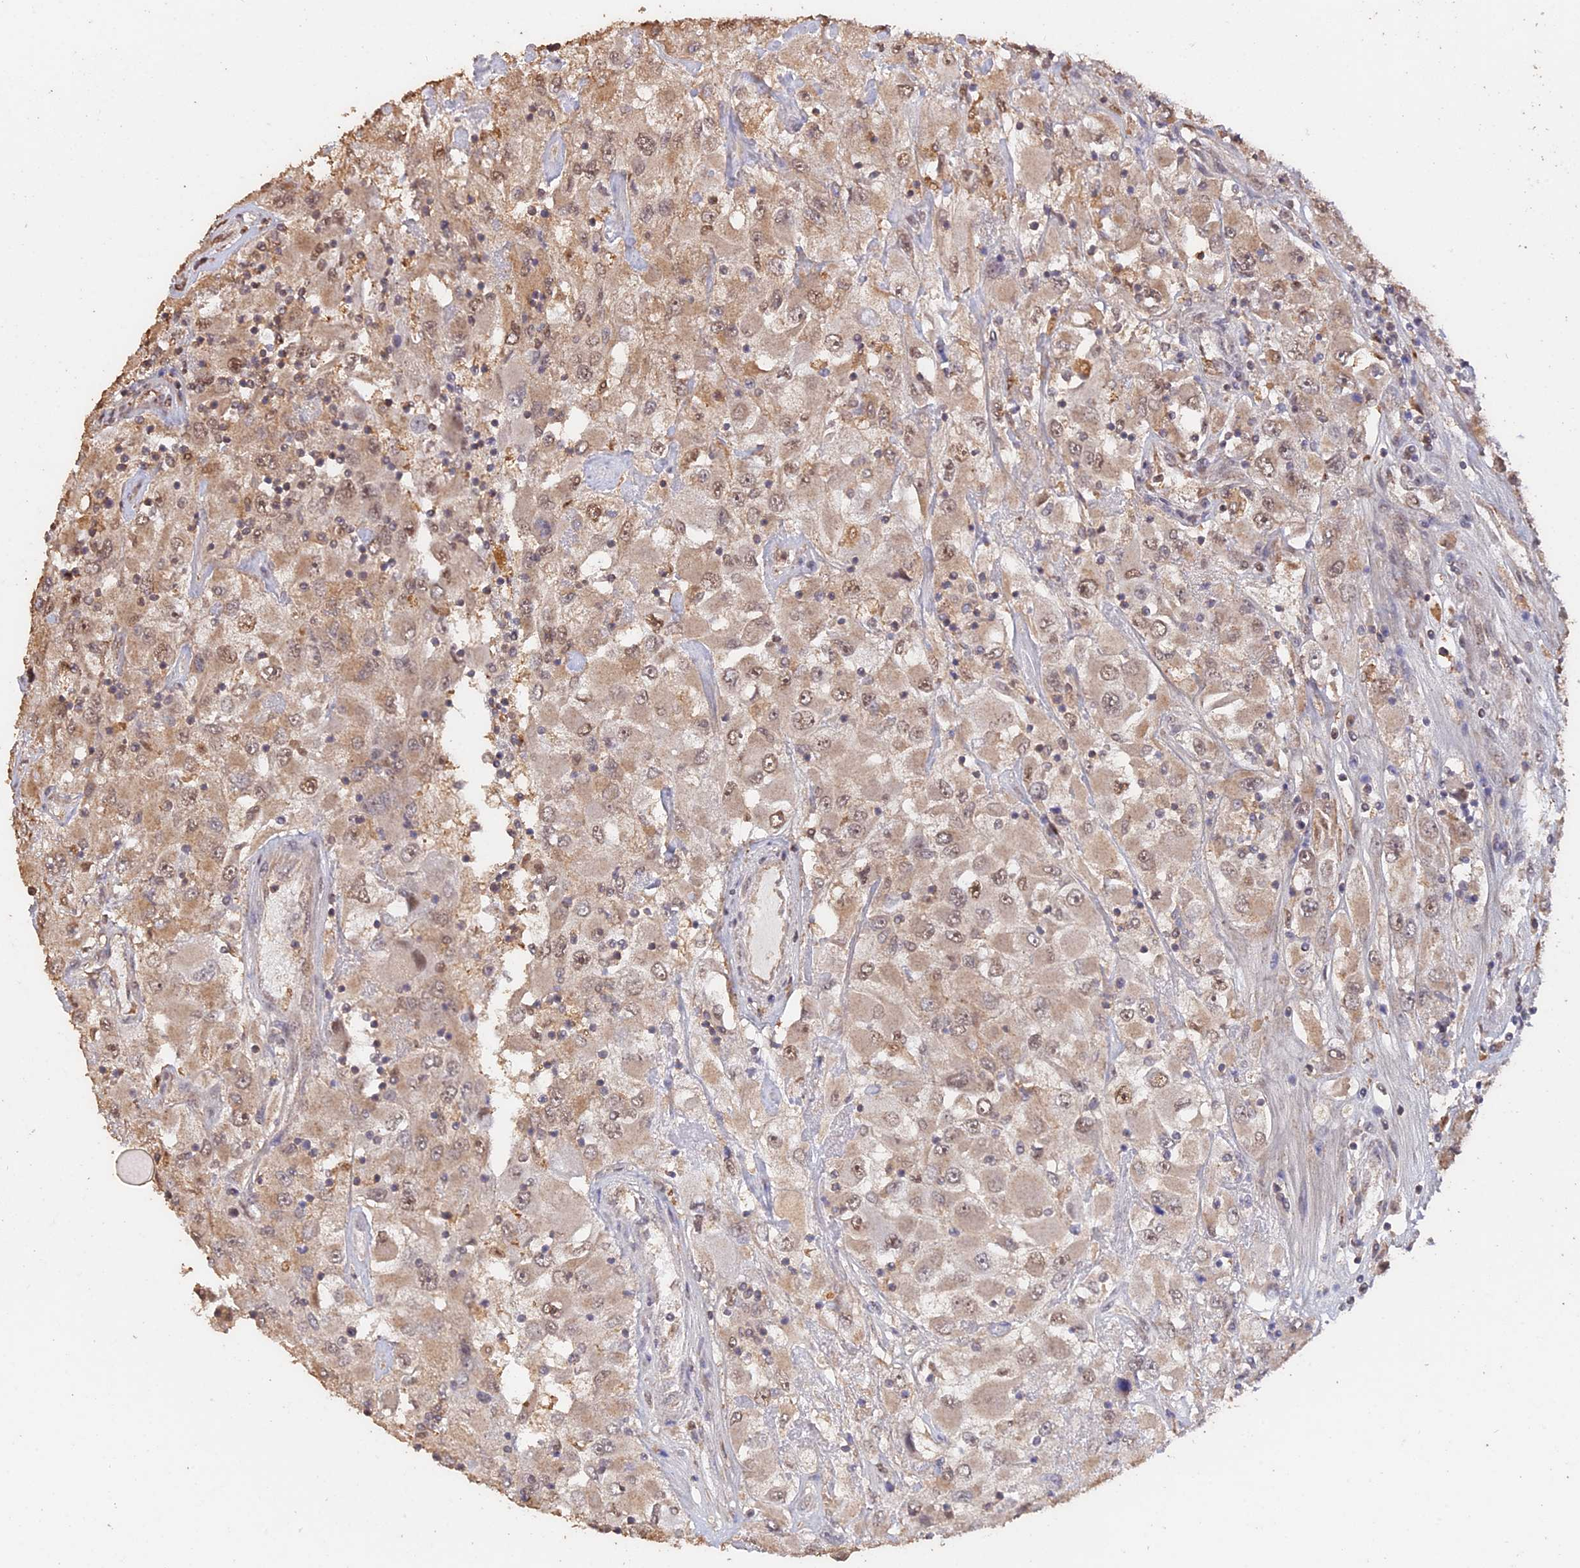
{"staining": {"intensity": "moderate", "quantity": ">75%", "location": "cytoplasmic/membranous,nuclear"}, "tissue": "renal cancer", "cell_type": "Tumor cells", "image_type": "cancer", "snomed": [{"axis": "morphology", "description": "Adenocarcinoma, NOS"}, {"axis": "topography", "description": "Kidney"}], "caption": "This is a micrograph of immunohistochemistry (IHC) staining of renal cancer (adenocarcinoma), which shows moderate expression in the cytoplasmic/membranous and nuclear of tumor cells.", "gene": "PSMC6", "patient": {"sex": "female", "age": 52}}